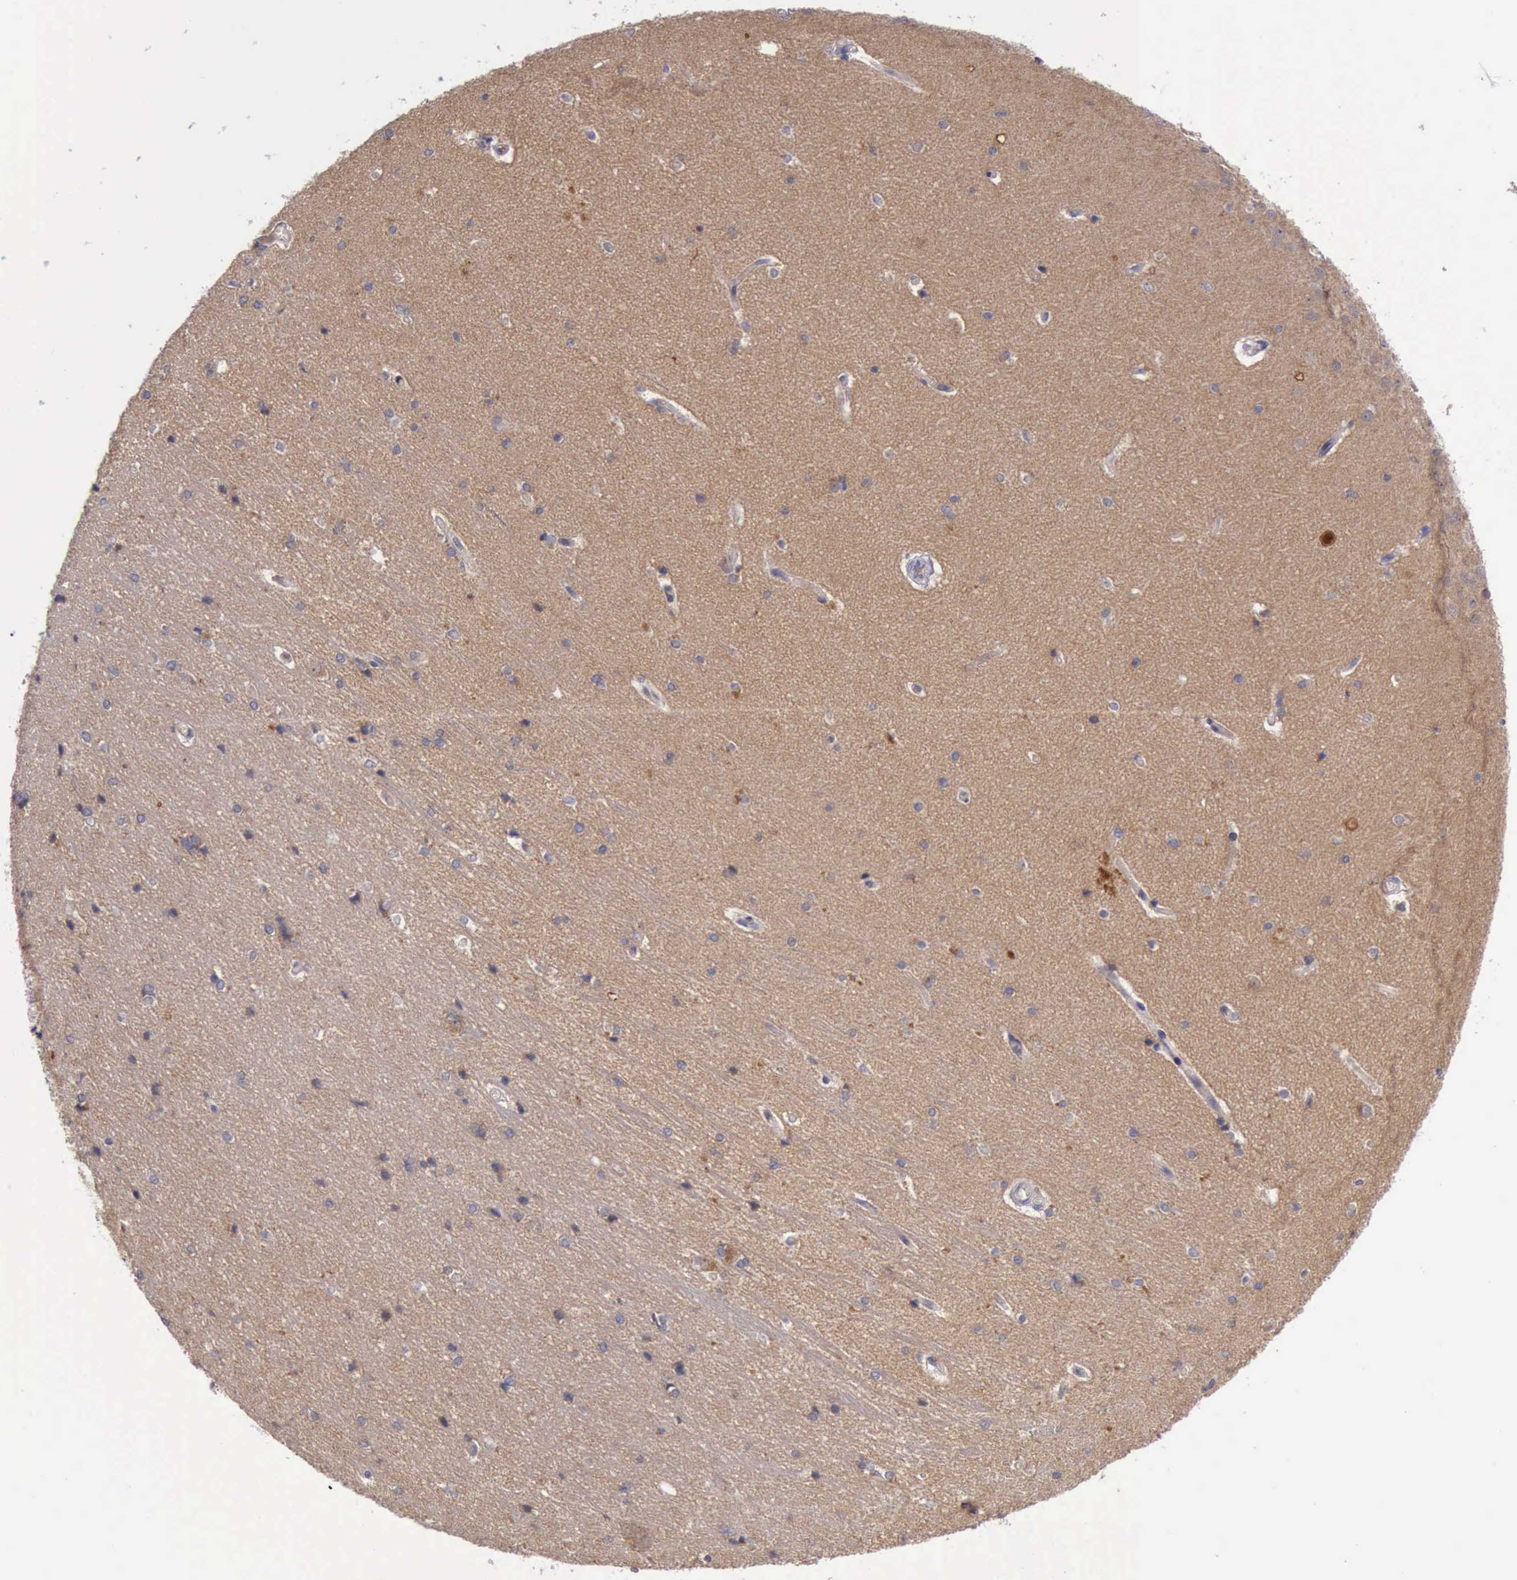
{"staining": {"intensity": "negative", "quantity": "none", "location": "none"}, "tissue": "hippocampus", "cell_type": "Glial cells", "image_type": "normal", "snomed": [{"axis": "morphology", "description": "Normal tissue, NOS"}, {"axis": "topography", "description": "Hippocampus"}], "caption": "High power microscopy photomicrograph of an immunohistochemistry (IHC) photomicrograph of benign hippocampus, revealing no significant positivity in glial cells.", "gene": "RAB39B", "patient": {"sex": "female", "age": 19}}